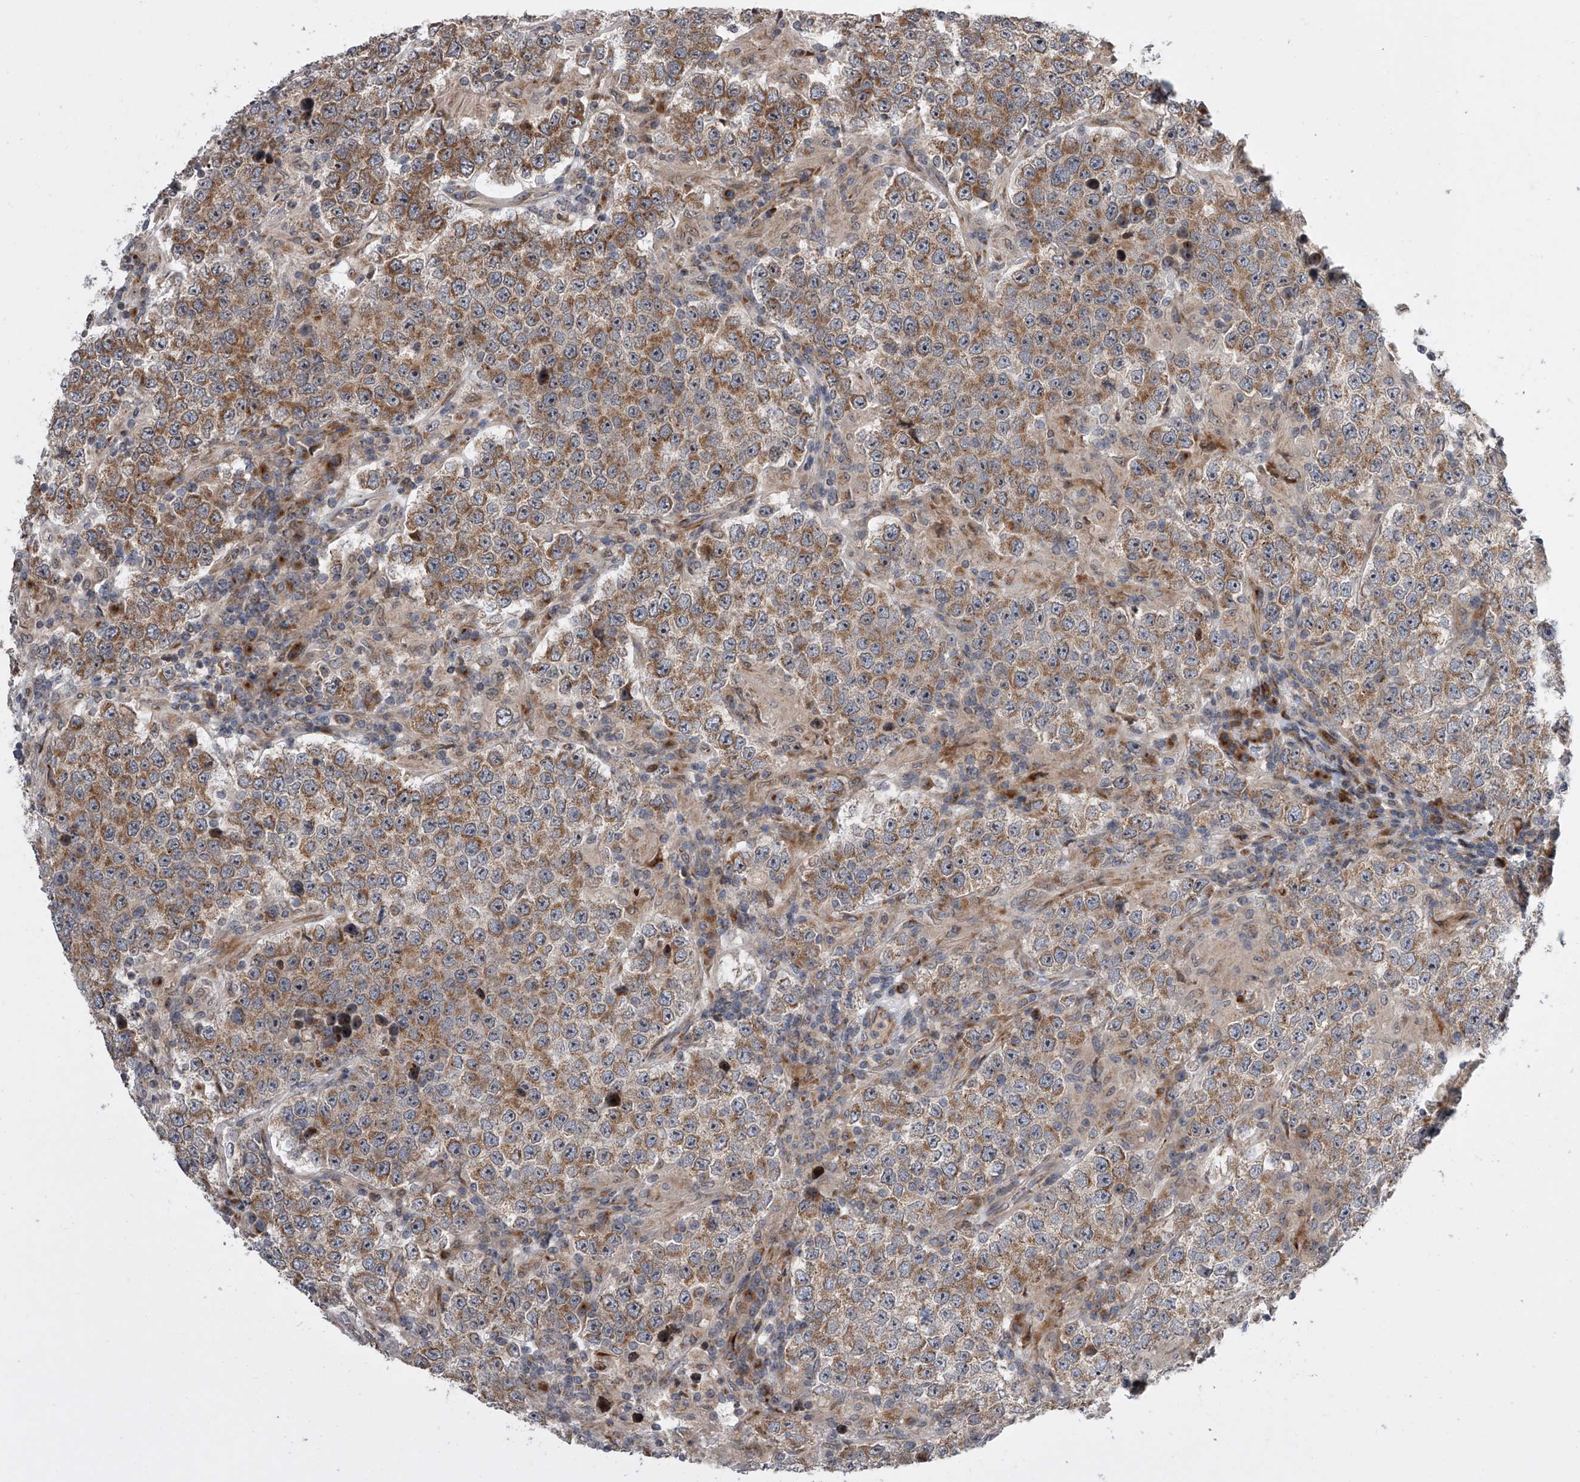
{"staining": {"intensity": "moderate", "quantity": ">75%", "location": "cytoplasmic/membranous"}, "tissue": "testis cancer", "cell_type": "Tumor cells", "image_type": "cancer", "snomed": [{"axis": "morphology", "description": "Normal tissue, NOS"}, {"axis": "morphology", "description": "Urothelial carcinoma, High grade"}, {"axis": "morphology", "description": "Seminoma, NOS"}, {"axis": "morphology", "description": "Carcinoma, Embryonal, NOS"}, {"axis": "topography", "description": "Urinary bladder"}, {"axis": "topography", "description": "Testis"}], "caption": "Brown immunohistochemical staining in testis seminoma displays moderate cytoplasmic/membranous expression in approximately >75% of tumor cells. (DAB = brown stain, brightfield microscopy at high magnification).", "gene": "DLGAP2", "patient": {"sex": "male", "age": 41}}